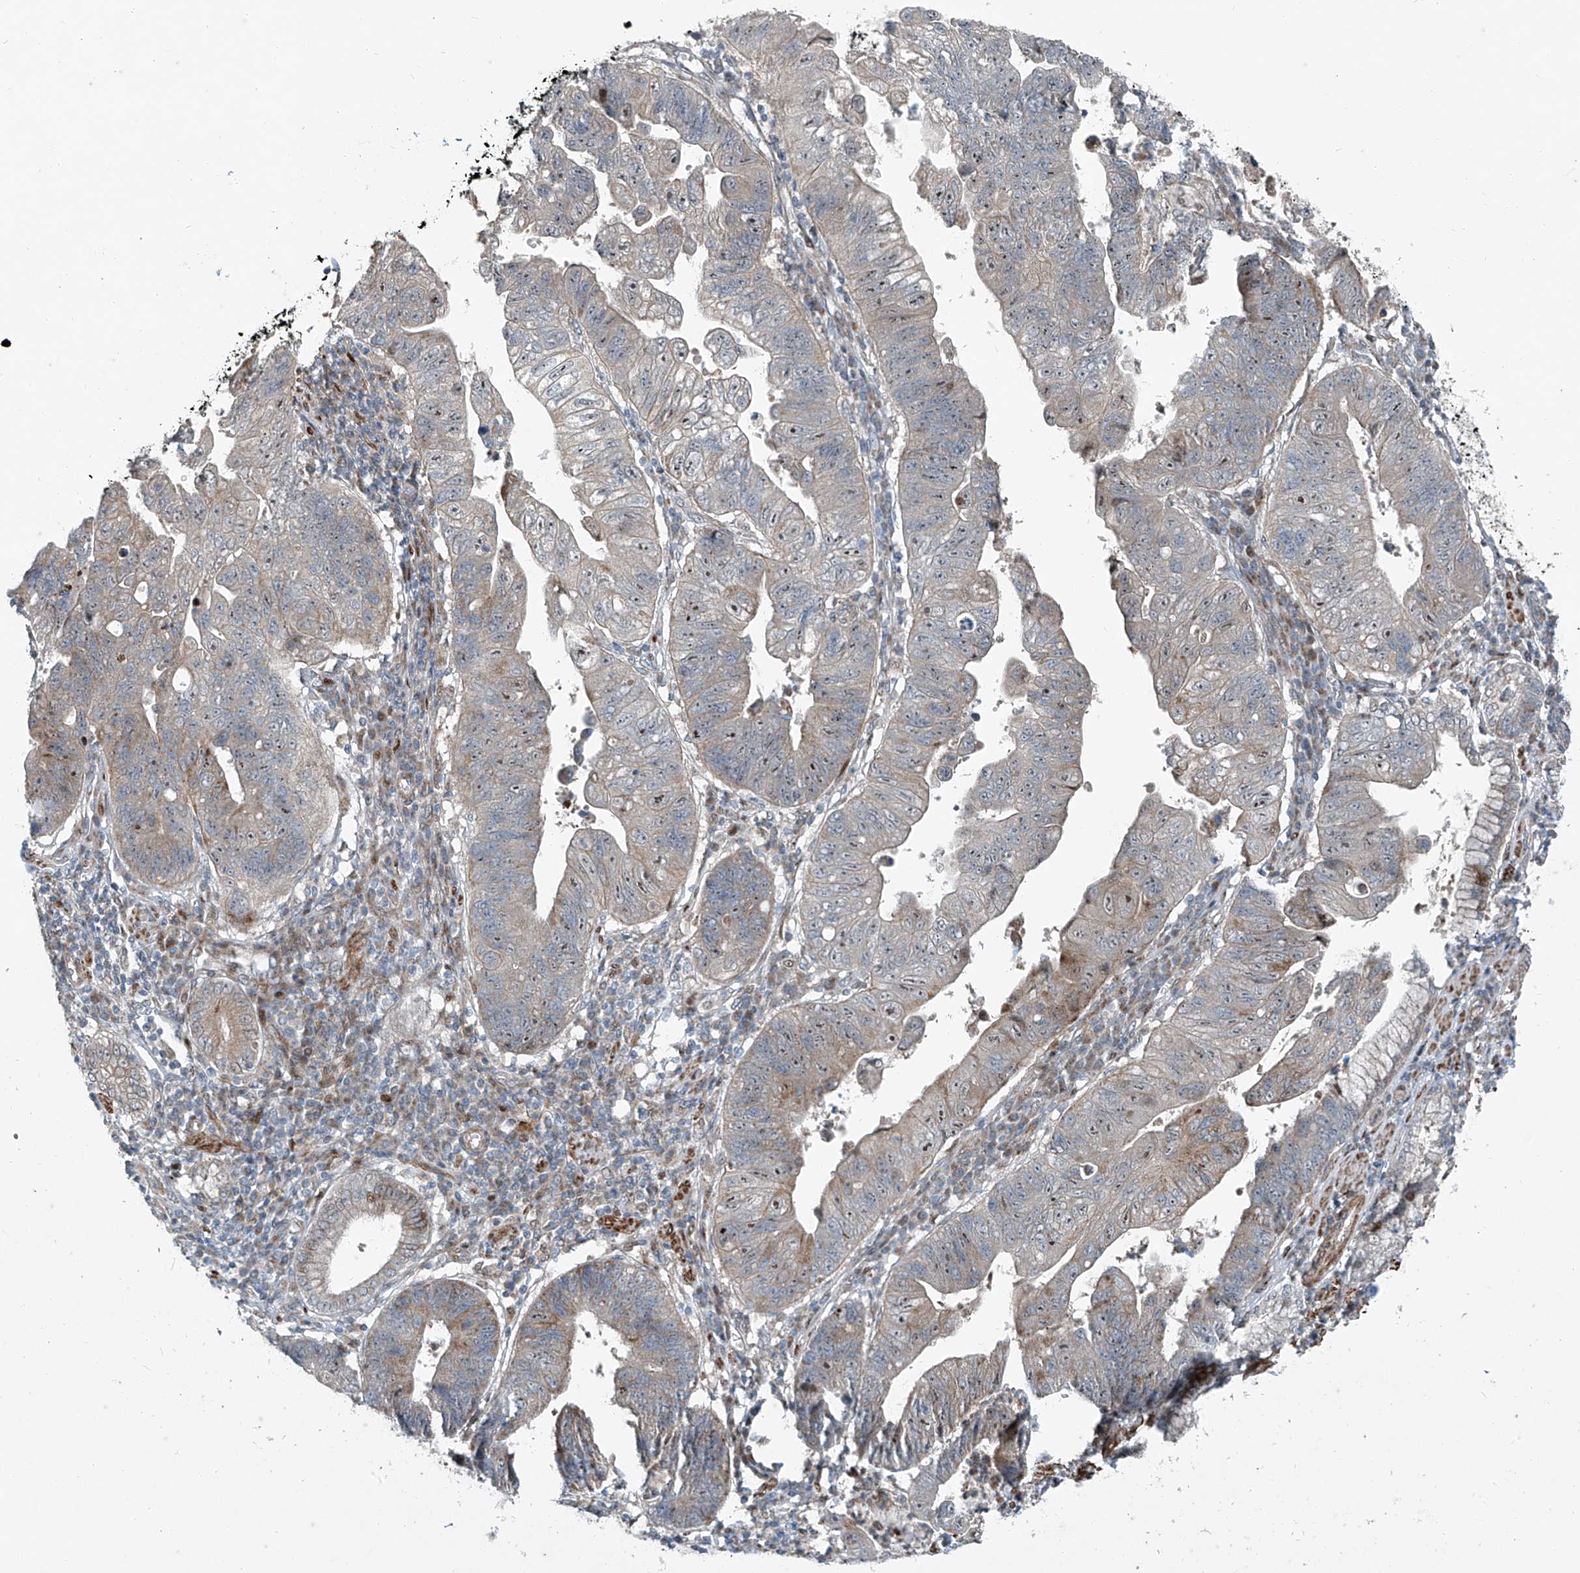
{"staining": {"intensity": "moderate", "quantity": "<25%", "location": "cytoplasmic/membranous,nuclear"}, "tissue": "stomach cancer", "cell_type": "Tumor cells", "image_type": "cancer", "snomed": [{"axis": "morphology", "description": "Adenocarcinoma, NOS"}, {"axis": "topography", "description": "Stomach"}], "caption": "Tumor cells show moderate cytoplasmic/membranous and nuclear staining in about <25% of cells in adenocarcinoma (stomach).", "gene": "PPCS", "patient": {"sex": "male", "age": 59}}